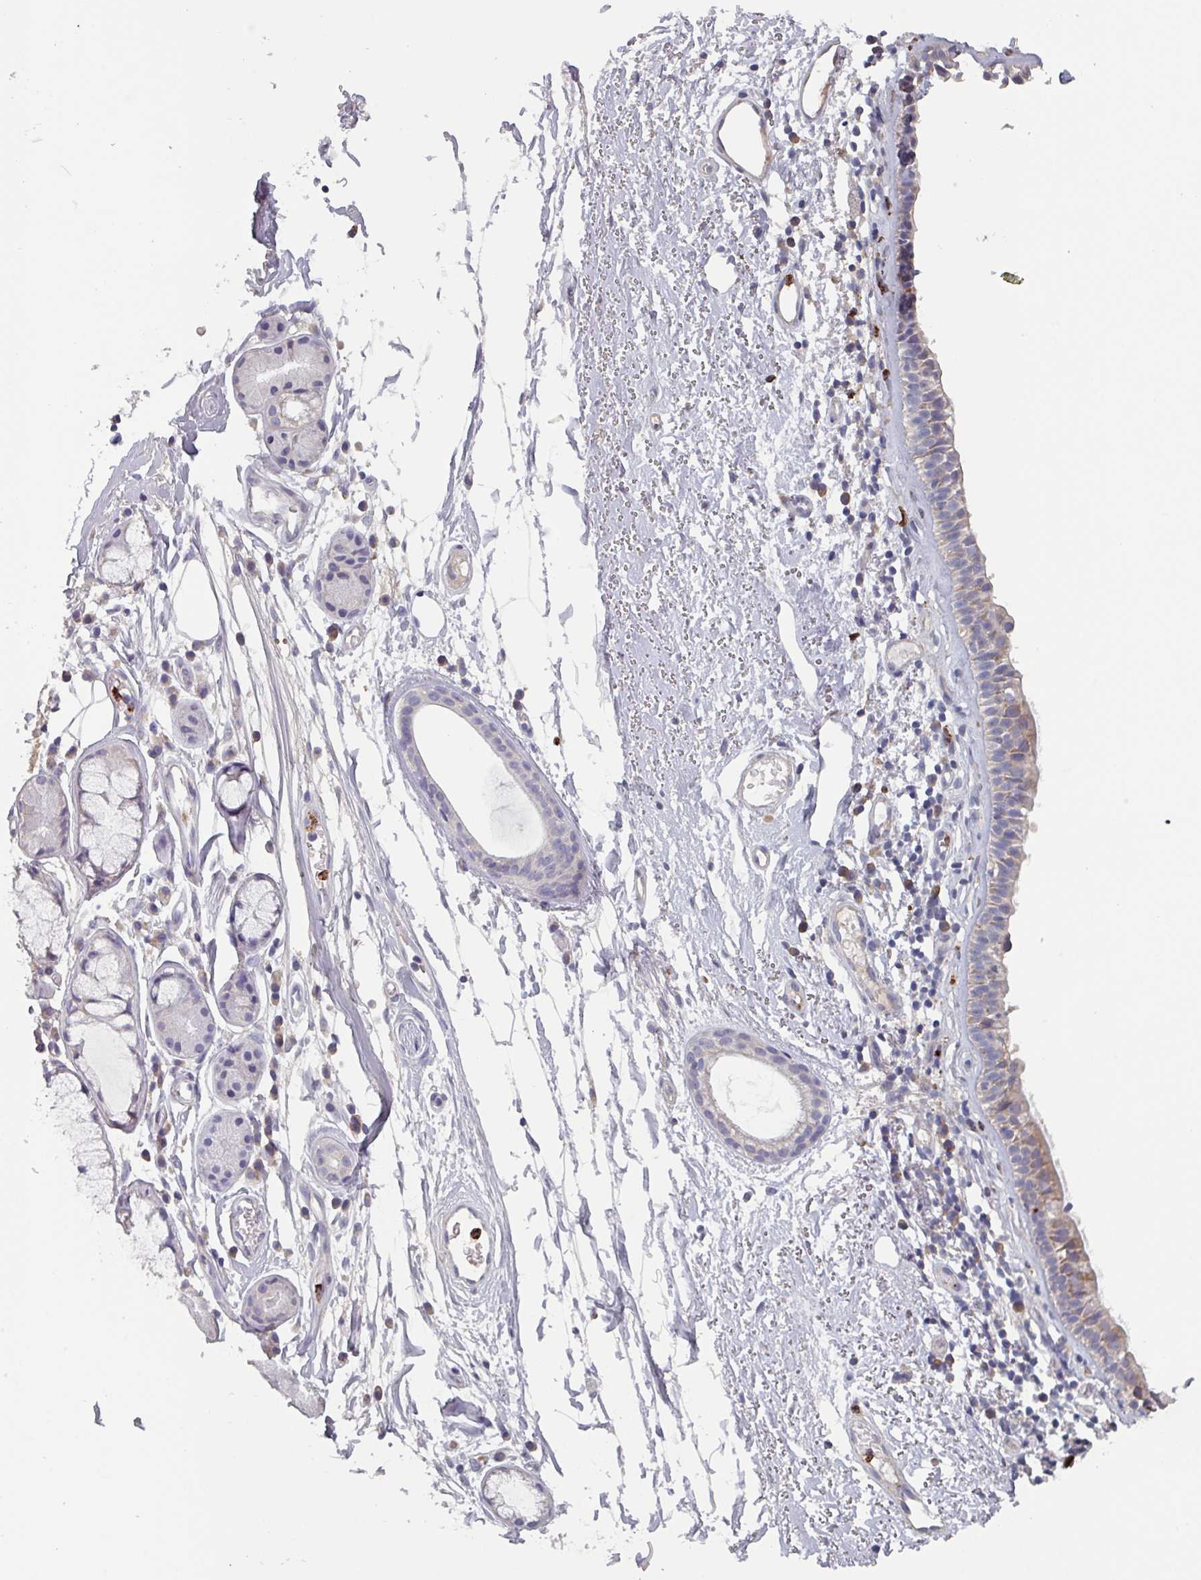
{"staining": {"intensity": "weak", "quantity": "<25%", "location": "cytoplasmic/membranous"}, "tissue": "nasopharynx", "cell_type": "Respiratory epithelial cells", "image_type": "normal", "snomed": [{"axis": "morphology", "description": "Normal tissue, NOS"}, {"axis": "topography", "description": "Cartilage tissue"}, {"axis": "topography", "description": "Nasopharynx"}], "caption": "High magnification brightfield microscopy of benign nasopharynx stained with DAB (brown) and counterstained with hematoxylin (blue): respiratory epithelial cells show no significant staining.", "gene": "PRAMEF7", "patient": {"sex": "male", "age": 56}}